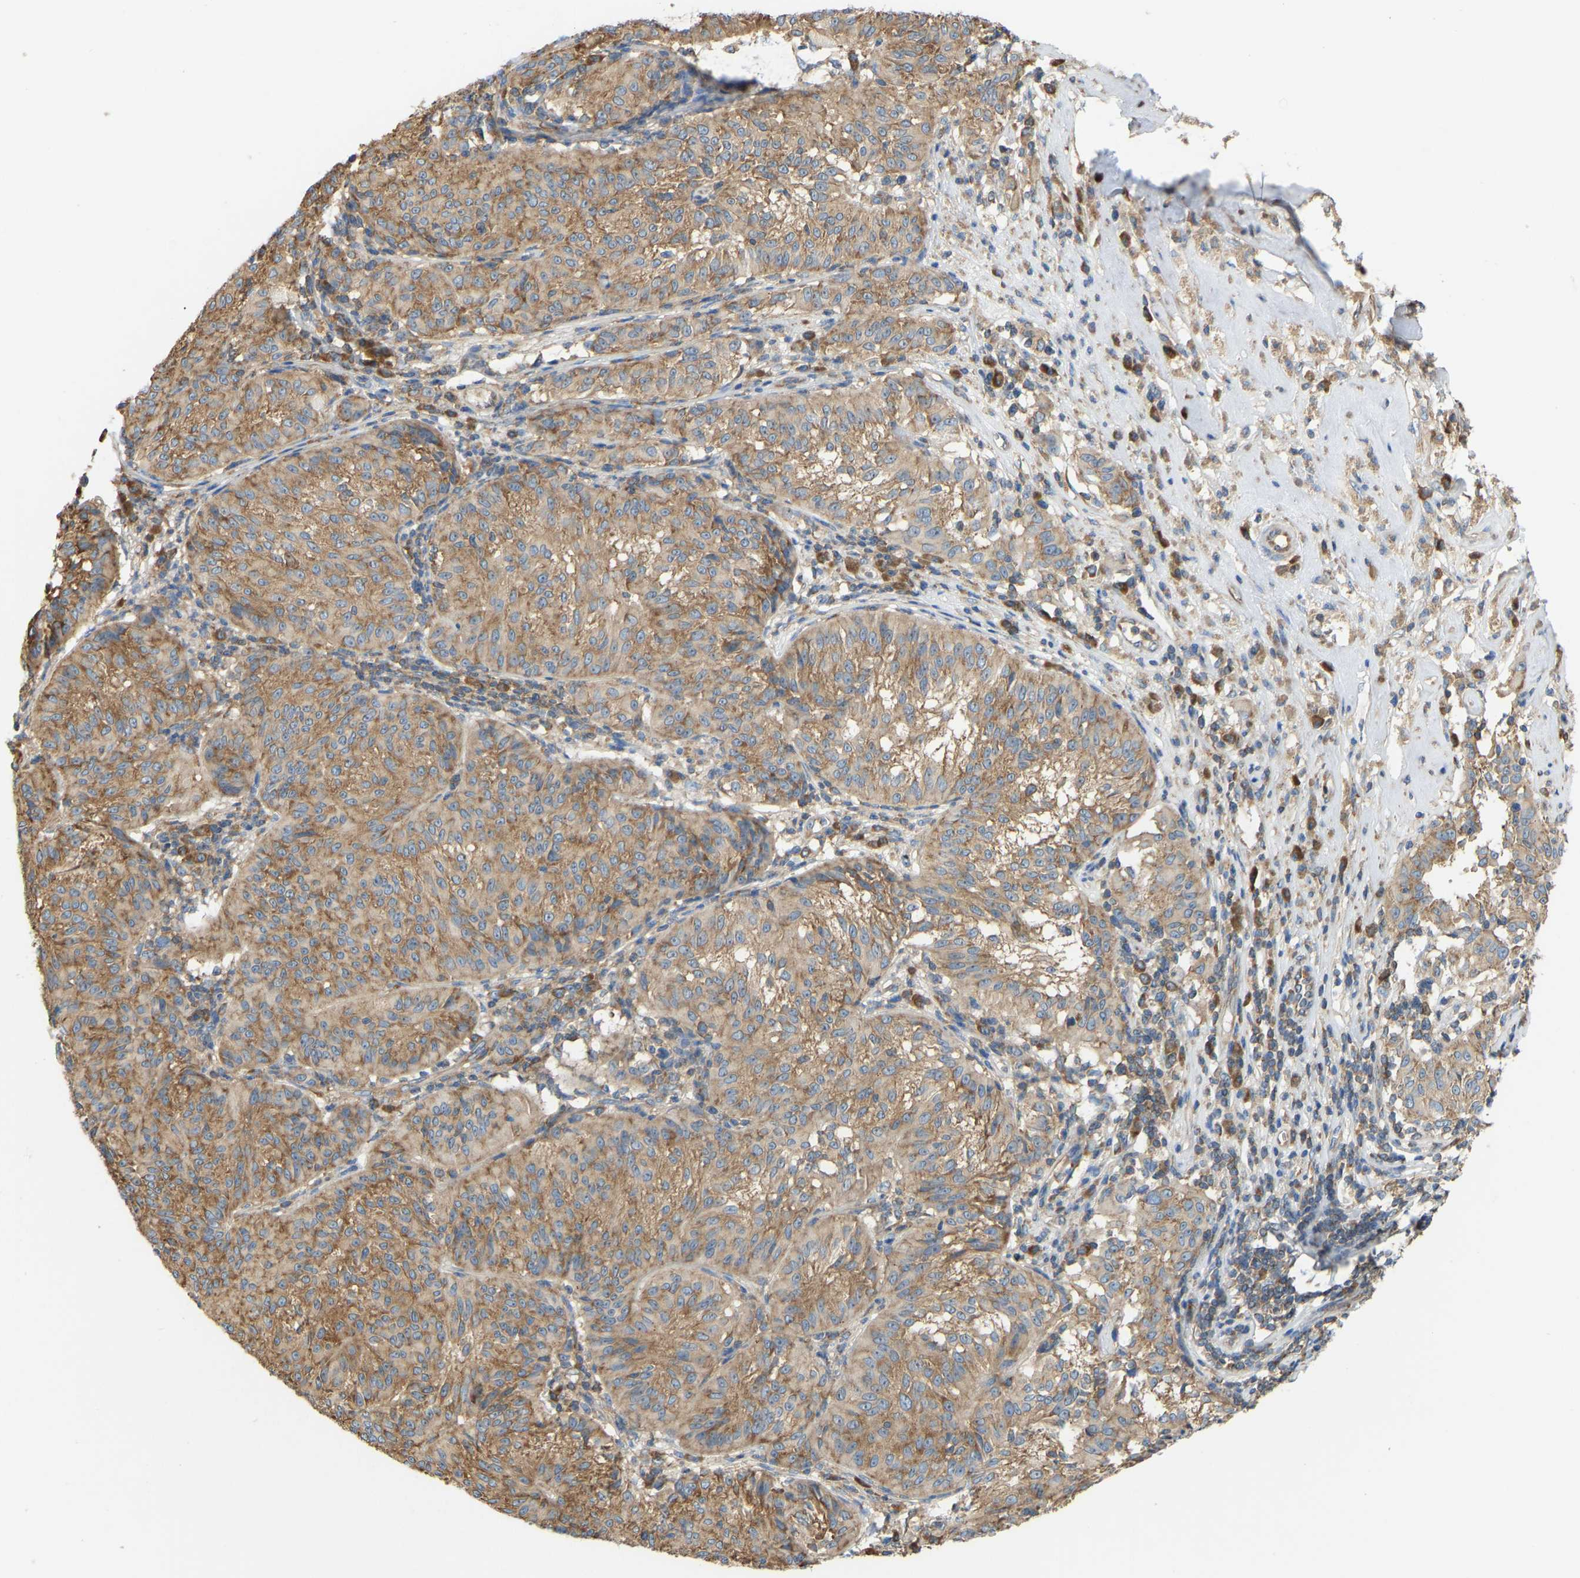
{"staining": {"intensity": "moderate", "quantity": ">75%", "location": "cytoplasmic/membranous"}, "tissue": "melanoma", "cell_type": "Tumor cells", "image_type": "cancer", "snomed": [{"axis": "morphology", "description": "Malignant melanoma, NOS"}, {"axis": "topography", "description": "Skin"}], "caption": "Immunohistochemical staining of human malignant melanoma reveals moderate cytoplasmic/membranous protein expression in about >75% of tumor cells. The protein is shown in brown color, while the nuclei are stained blue.", "gene": "RPS6KB2", "patient": {"sex": "female", "age": 72}}